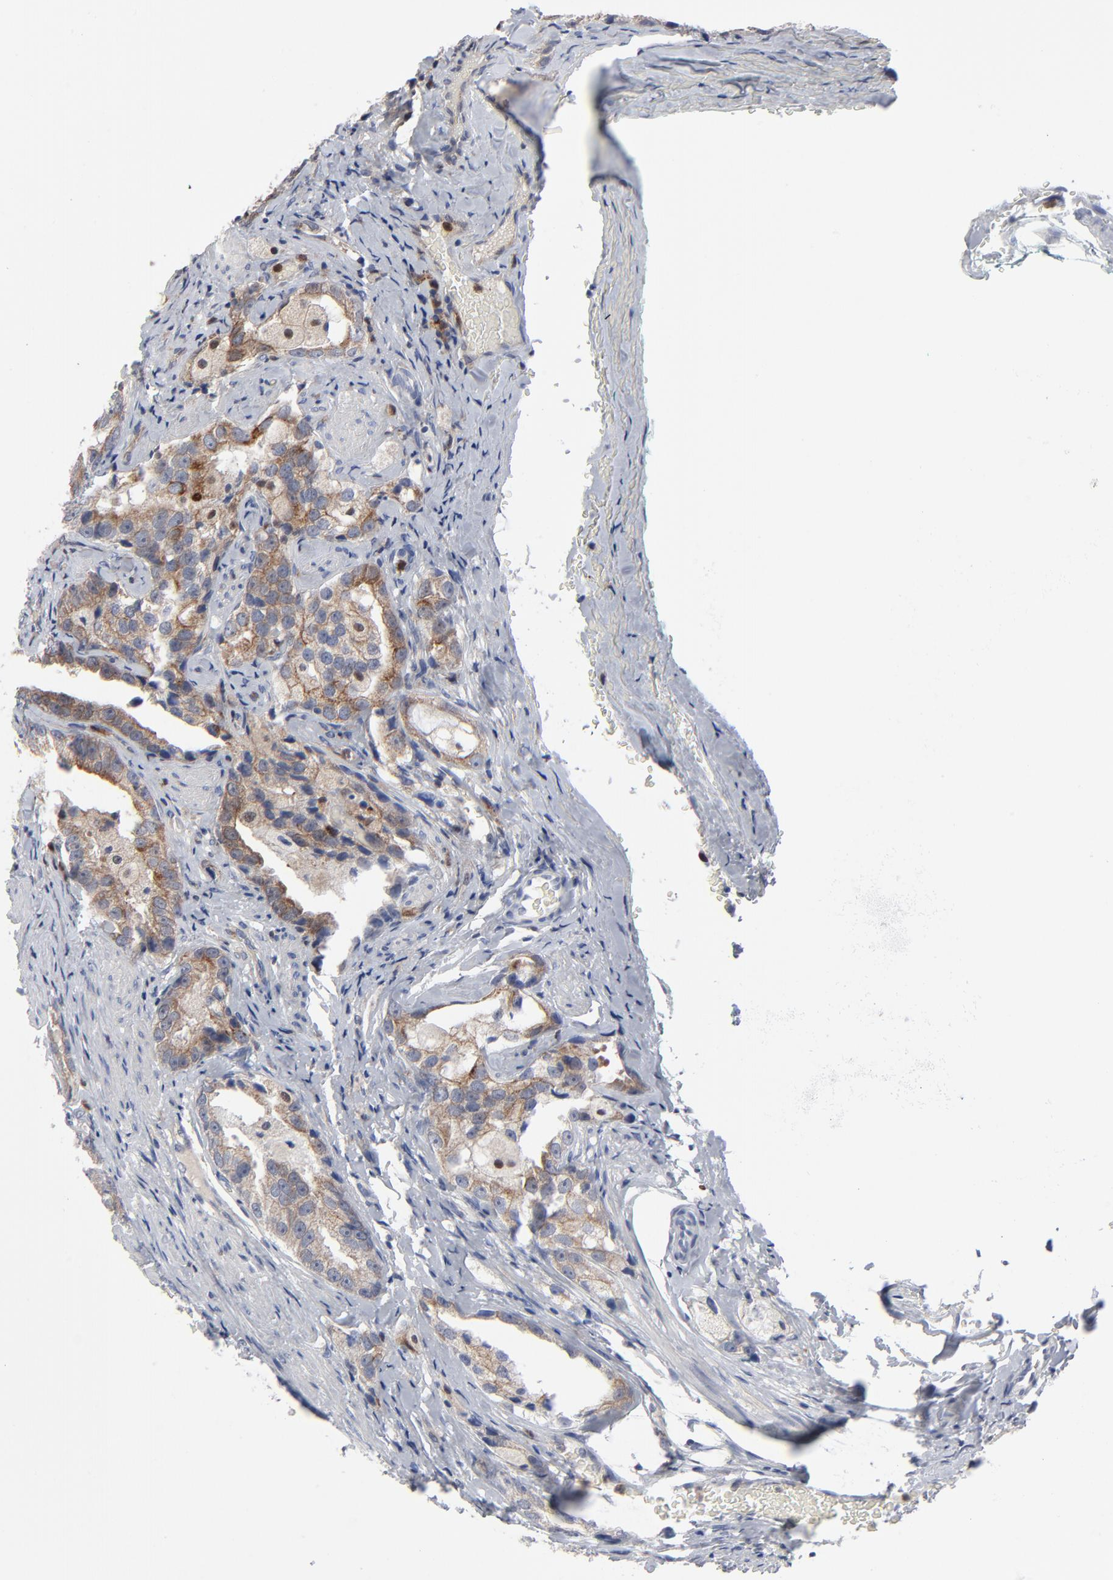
{"staining": {"intensity": "weak", "quantity": "25%-75%", "location": "cytoplasmic/membranous"}, "tissue": "prostate cancer", "cell_type": "Tumor cells", "image_type": "cancer", "snomed": [{"axis": "morphology", "description": "Adenocarcinoma, High grade"}, {"axis": "topography", "description": "Prostate"}], "caption": "There is low levels of weak cytoplasmic/membranous staining in tumor cells of prostate cancer, as demonstrated by immunohistochemical staining (brown color).", "gene": "BID", "patient": {"sex": "male", "age": 63}}